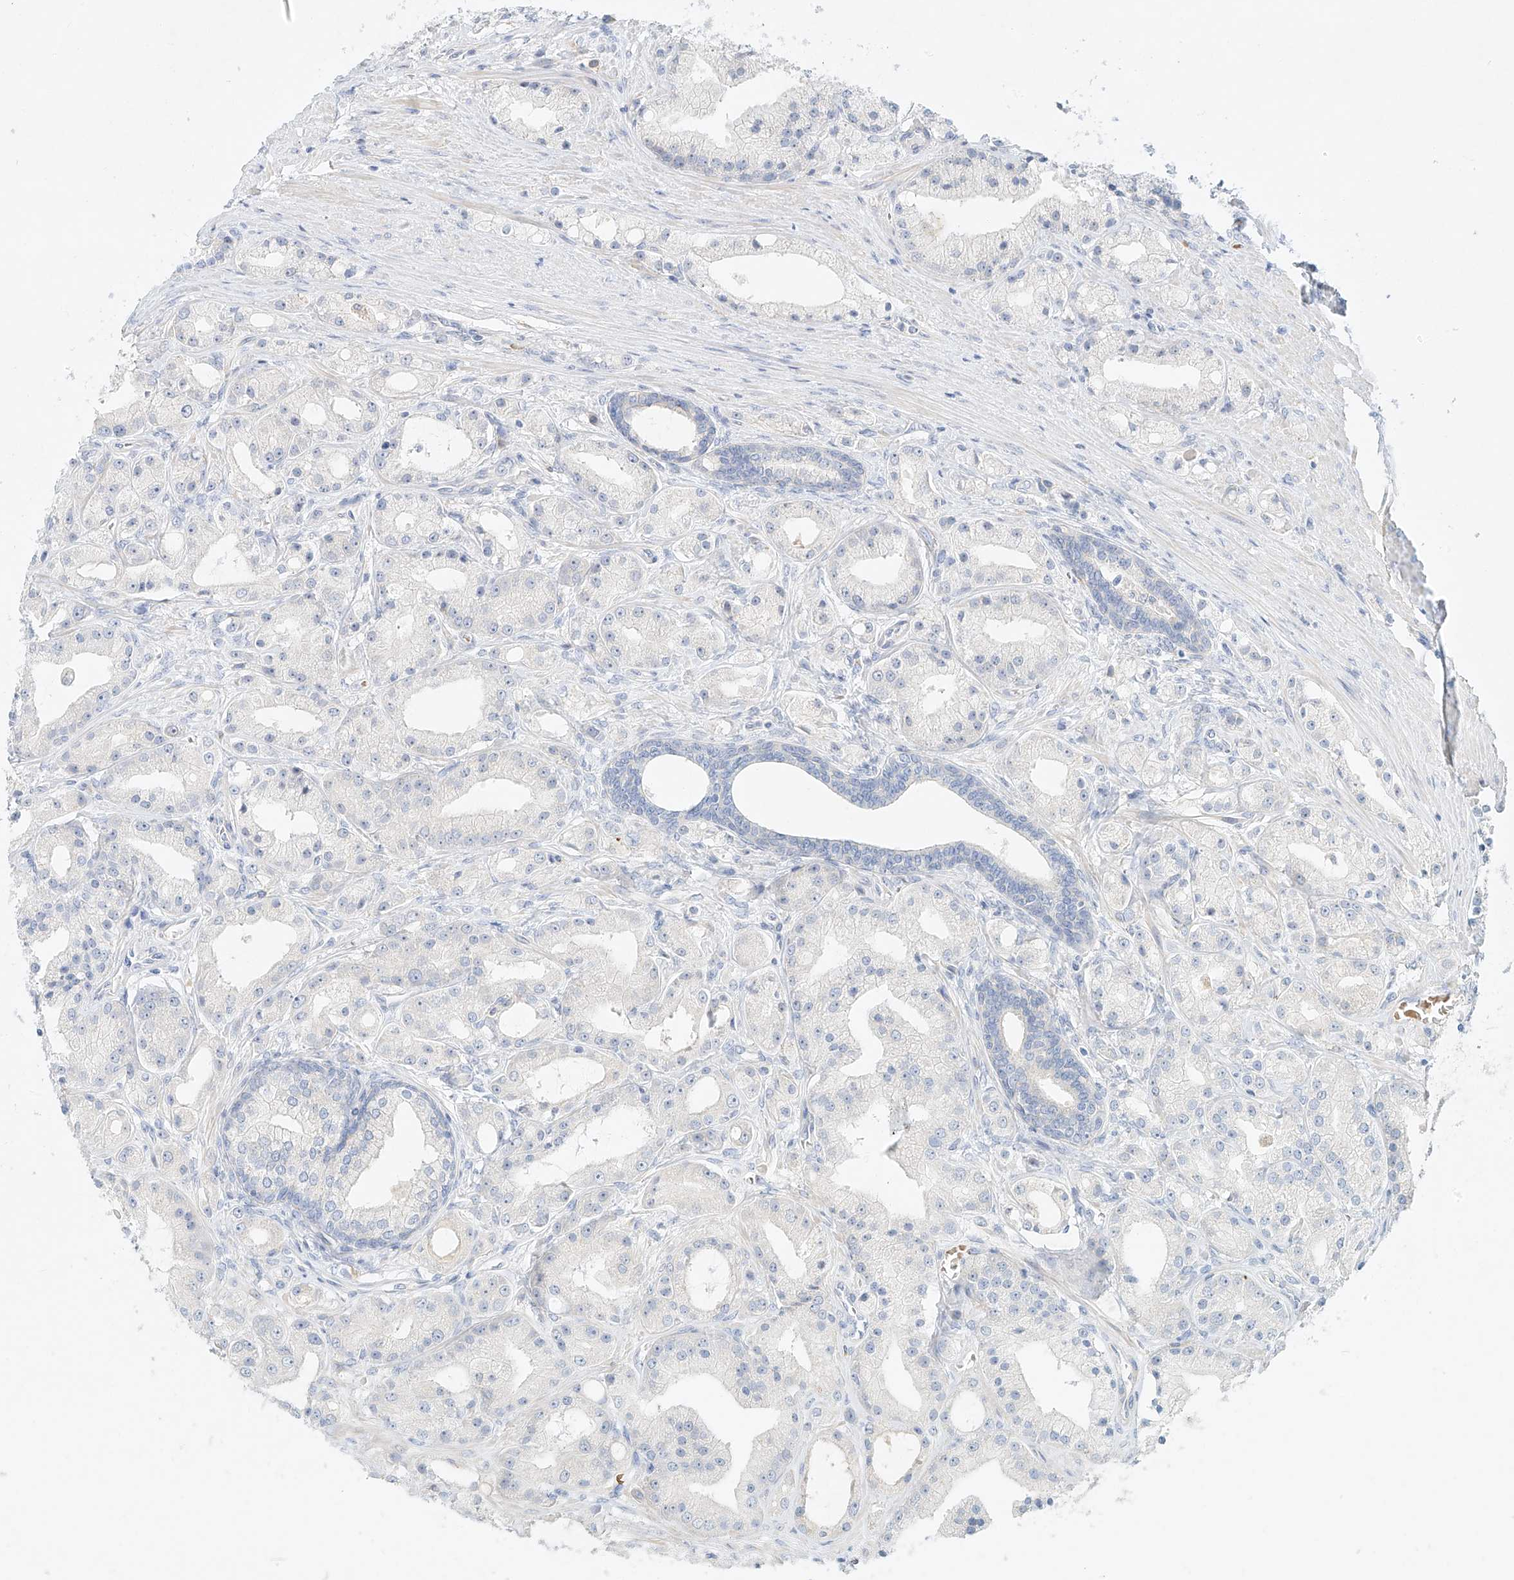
{"staining": {"intensity": "negative", "quantity": "none", "location": "none"}, "tissue": "prostate cancer", "cell_type": "Tumor cells", "image_type": "cancer", "snomed": [{"axis": "morphology", "description": "Adenocarcinoma, Low grade"}, {"axis": "topography", "description": "Prostate"}], "caption": "Photomicrograph shows no protein expression in tumor cells of prostate adenocarcinoma (low-grade) tissue. (IHC, brightfield microscopy, high magnification).", "gene": "SYTL3", "patient": {"sex": "male", "age": 67}}